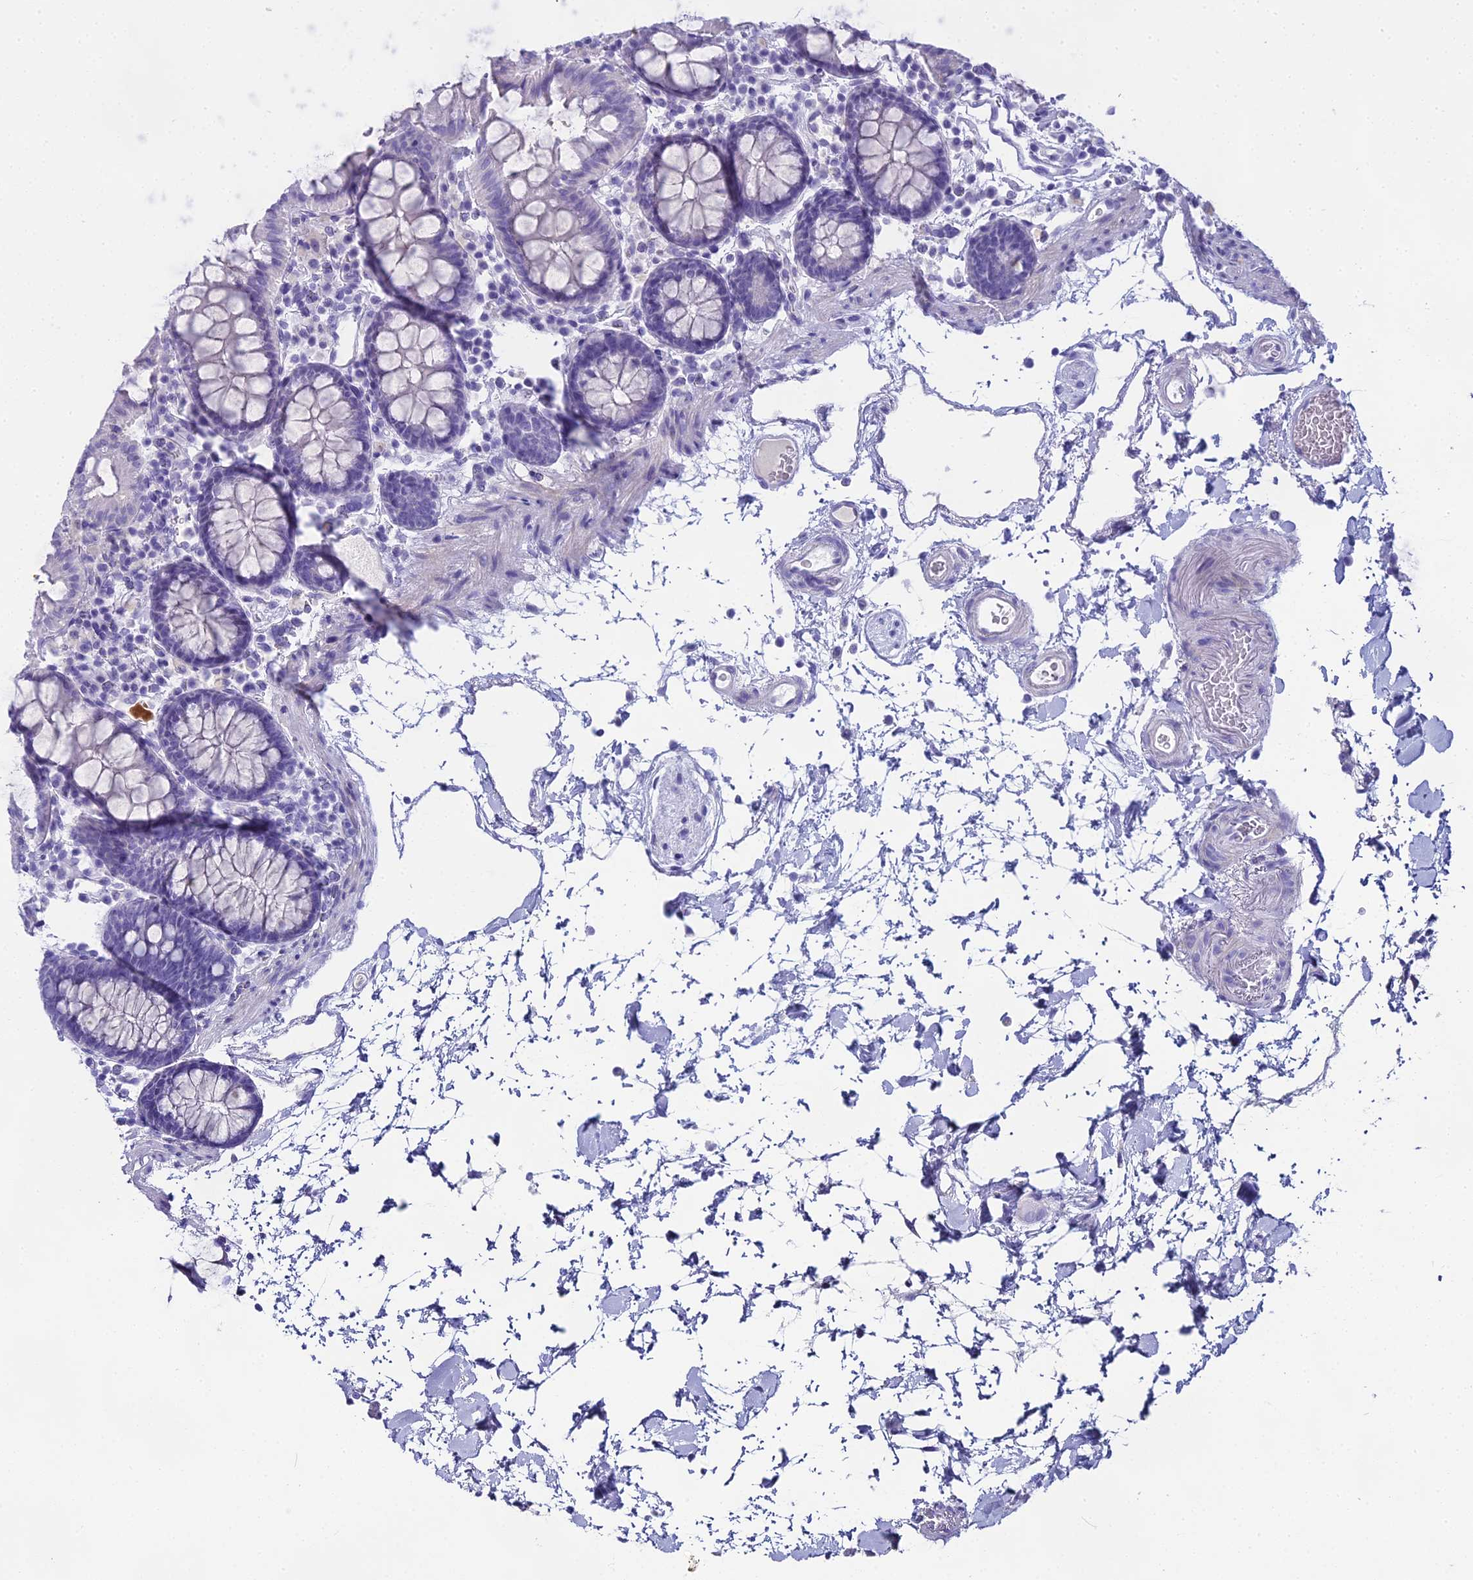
{"staining": {"intensity": "negative", "quantity": "none", "location": "none"}, "tissue": "colon", "cell_type": "Endothelial cells", "image_type": "normal", "snomed": [{"axis": "morphology", "description": "Normal tissue, NOS"}, {"axis": "topography", "description": "Colon"}], "caption": "There is no significant positivity in endothelial cells of colon. (Stains: DAB (3,3'-diaminobenzidine) immunohistochemistry with hematoxylin counter stain, Microscopy: brightfield microscopy at high magnification).", "gene": "UNC80", "patient": {"sex": "male", "age": 75}}